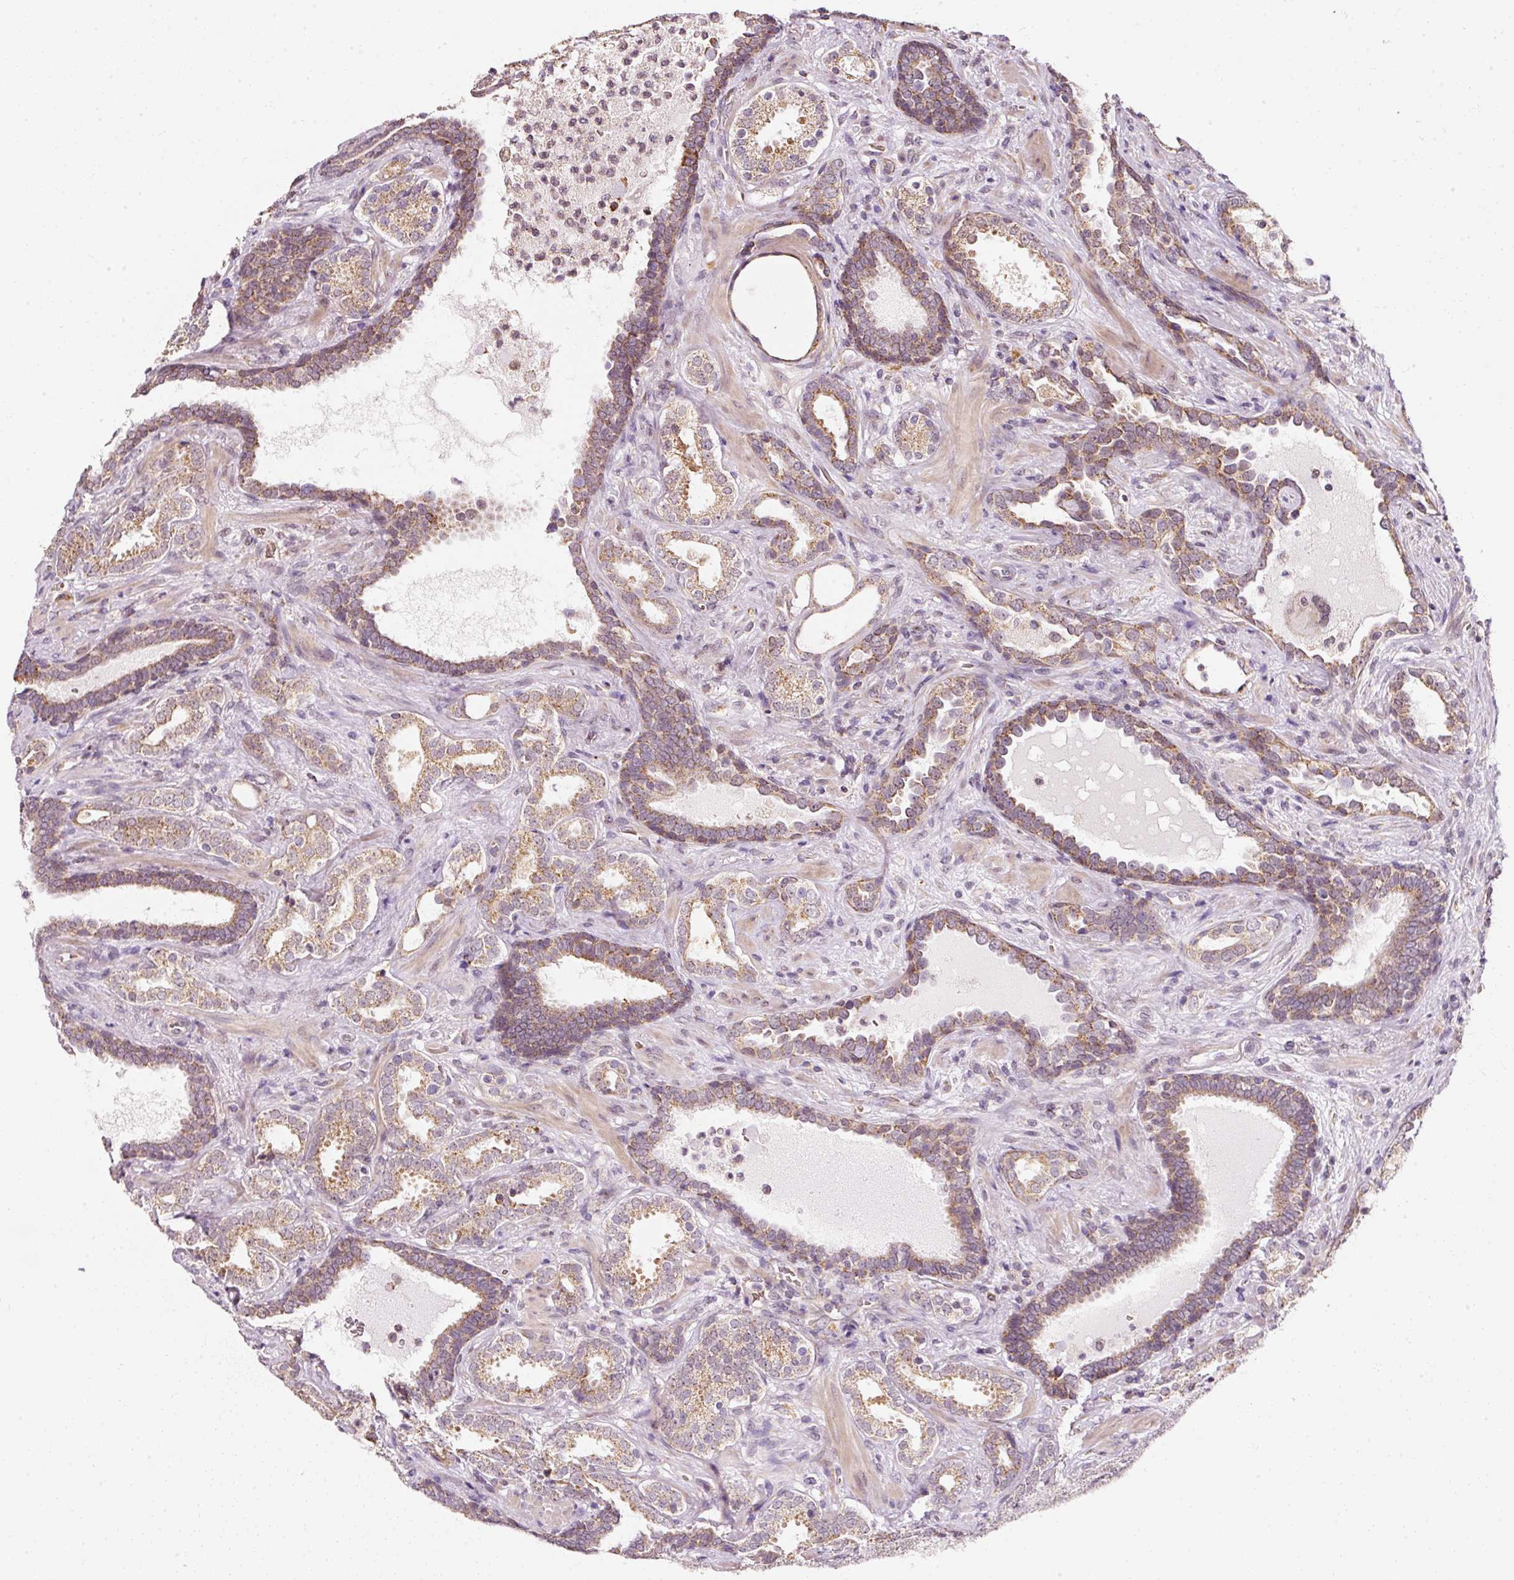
{"staining": {"intensity": "moderate", "quantity": ">75%", "location": "cytoplasmic/membranous"}, "tissue": "prostate cancer", "cell_type": "Tumor cells", "image_type": "cancer", "snomed": [{"axis": "morphology", "description": "Adenocarcinoma, High grade"}, {"axis": "topography", "description": "Prostate"}], "caption": "This image shows immunohistochemistry staining of human high-grade adenocarcinoma (prostate), with medium moderate cytoplasmic/membranous positivity in approximately >75% of tumor cells.", "gene": "ZNF460", "patient": {"sex": "male", "age": 65}}